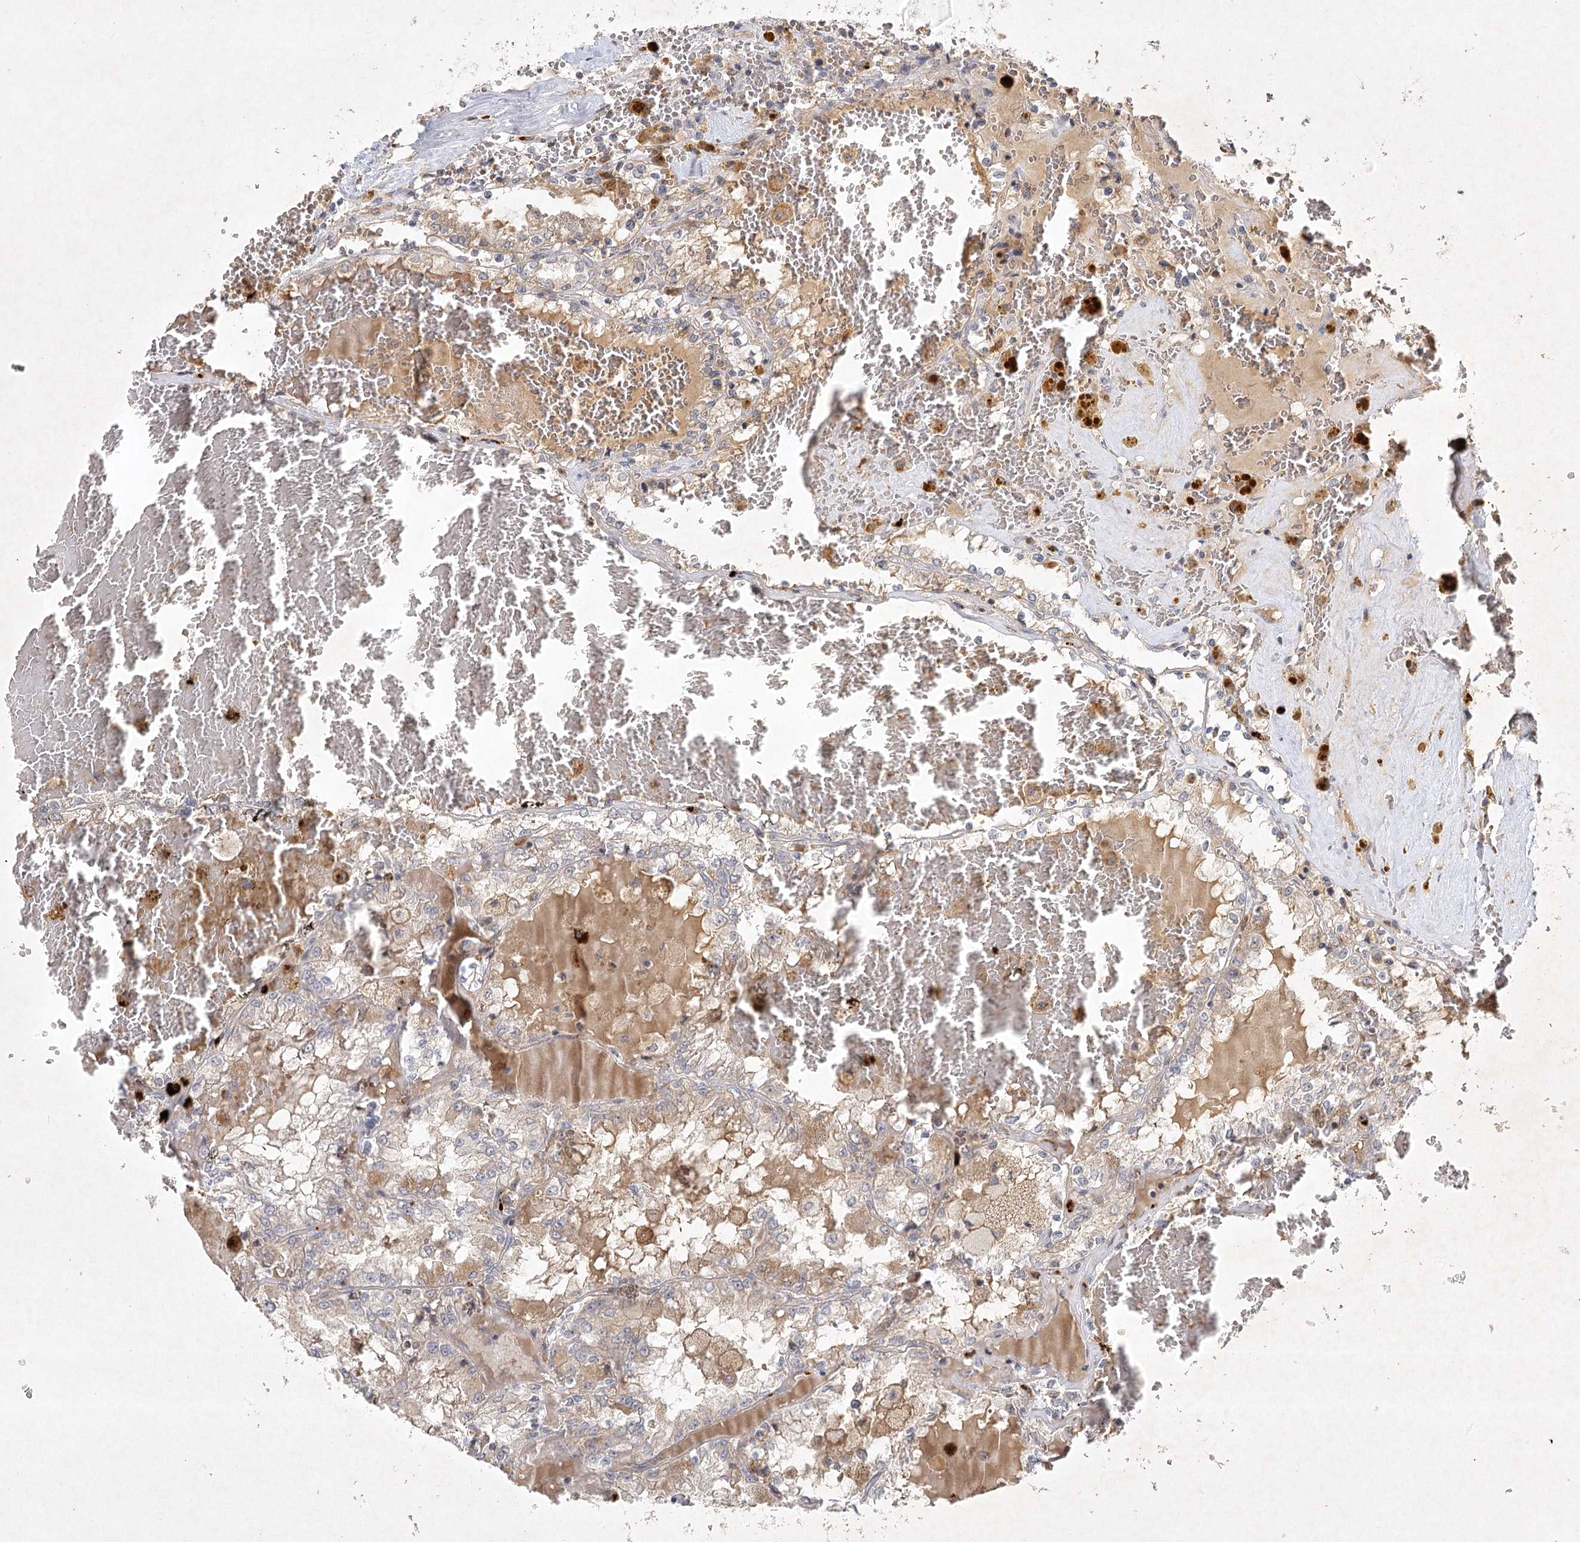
{"staining": {"intensity": "negative", "quantity": "none", "location": "none"}, "tissue": "renal cancer", "cell_type": "Tumor cells", "image_type": "cancer", "snomed": [{"axis": "morphology", "description": "Adenocarcinoma, NOS"}, {"axis": "topography", "description": "Kidney"}], "caption": "Renal cancer was stained to show a protein in brown. There is no significant staining in tumor cells.", "gene": "PYROXD2", "patient": {"sex": "female", "age": 56}}